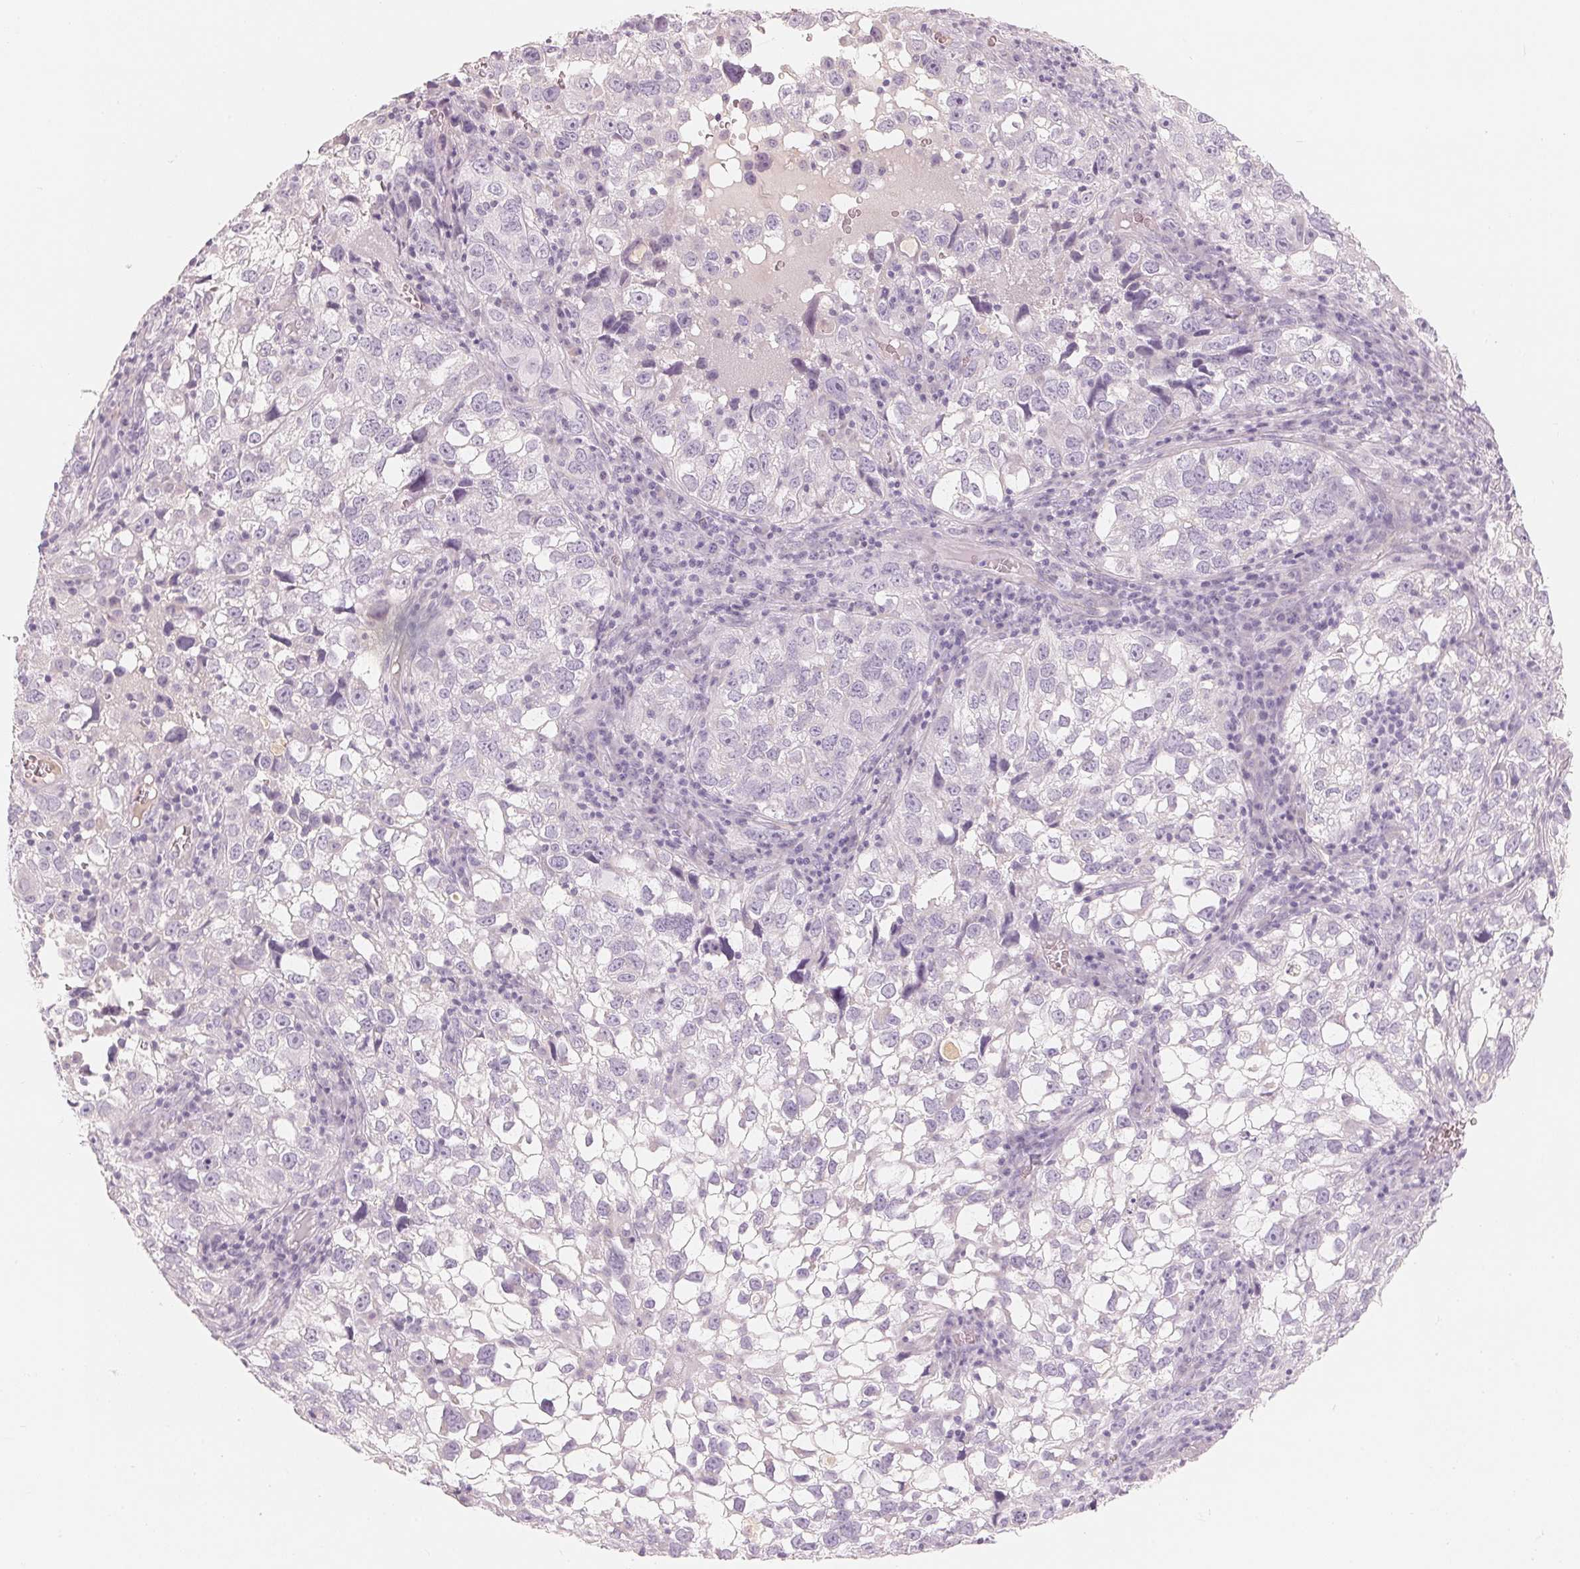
{"staining": {"intensity": "negative", "quantity": "none", "location": "none"}, "tissue": "cervical cancer", "cell_type": "Tumor cells", "image_type": "cancer", "snomed": [{"axis": "morphology", "description": "Squamous cell carcinoma, NOS"}, {"axis": "topography", "description": "Cervix"}], "caption": "Immunohistochemical staining of human cervical cancer demonstrates no significant positivity in tumor cells. The staining was performed using DAB (3,3'-diaminobenzidine) to visualize the protein expression in brown, while the nuclei were stained in blue with hematoxylin (Magnification: 20x).", "gene": "CFHR2", "patient": {"sex": "female", "age": 55}}